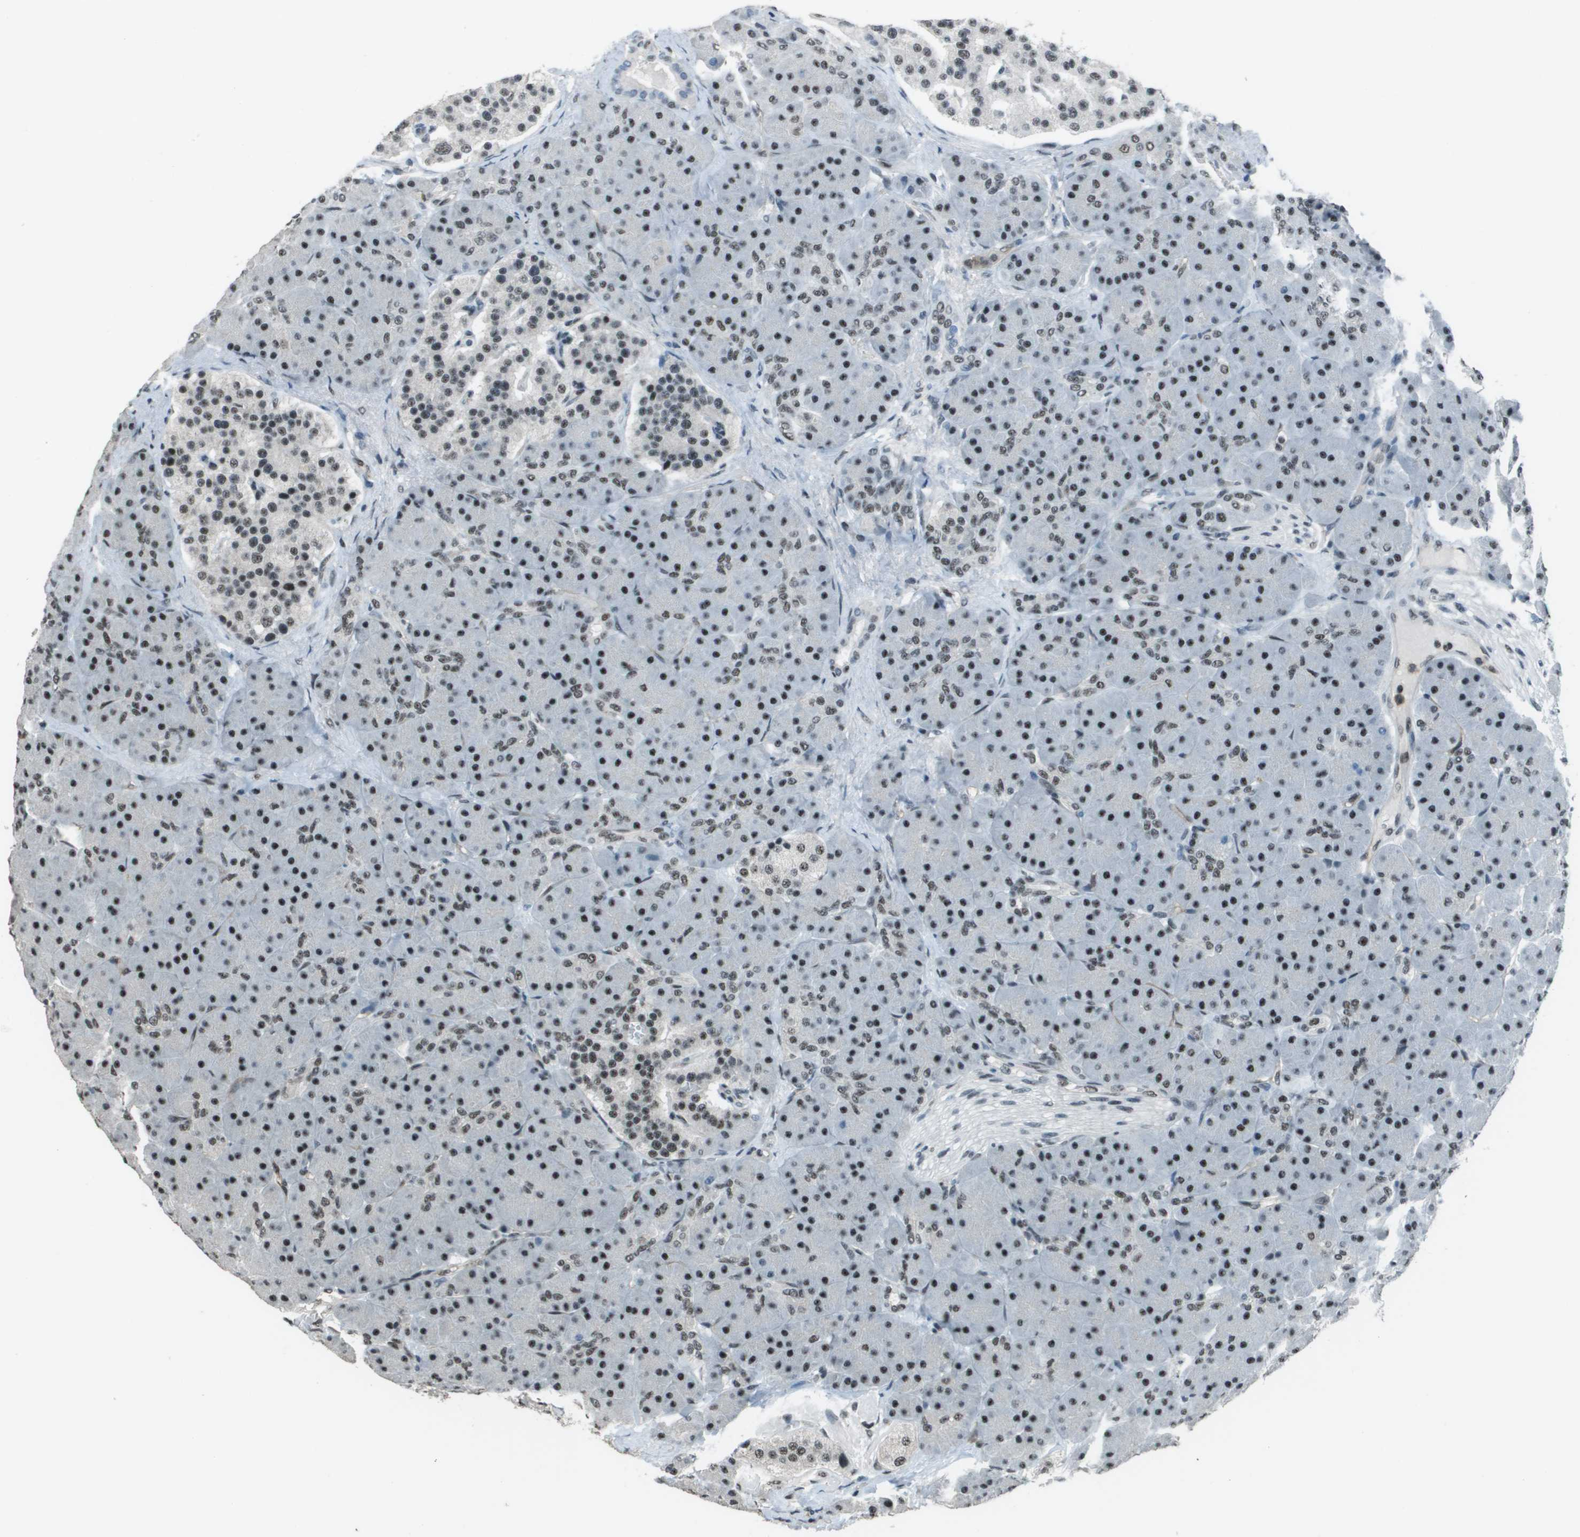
{"staining": {"intensity": "moderate", "quantity": "25%-75%", "location": "nuclear"}, "tissue": "pancreas", "cell_type": "Exocrine glandular cells", "image_type": "normal", "snomed": [{"axis": "morphology", "description": "Normal tissue, NOS"}, {"axis": "topography", "description": "Pancreas"}], "caption": "High-magnification brightfield microscopy of unremarkable pancreas stained with DAB (brown) and counterstained with hematoxylin (blue). exocrine glandular cells exhibit moderate nuclear expression is seen in about25%-75% of cells.", "gene": "DEPDC1", "patient": {"sex": "male", "age": 66}}